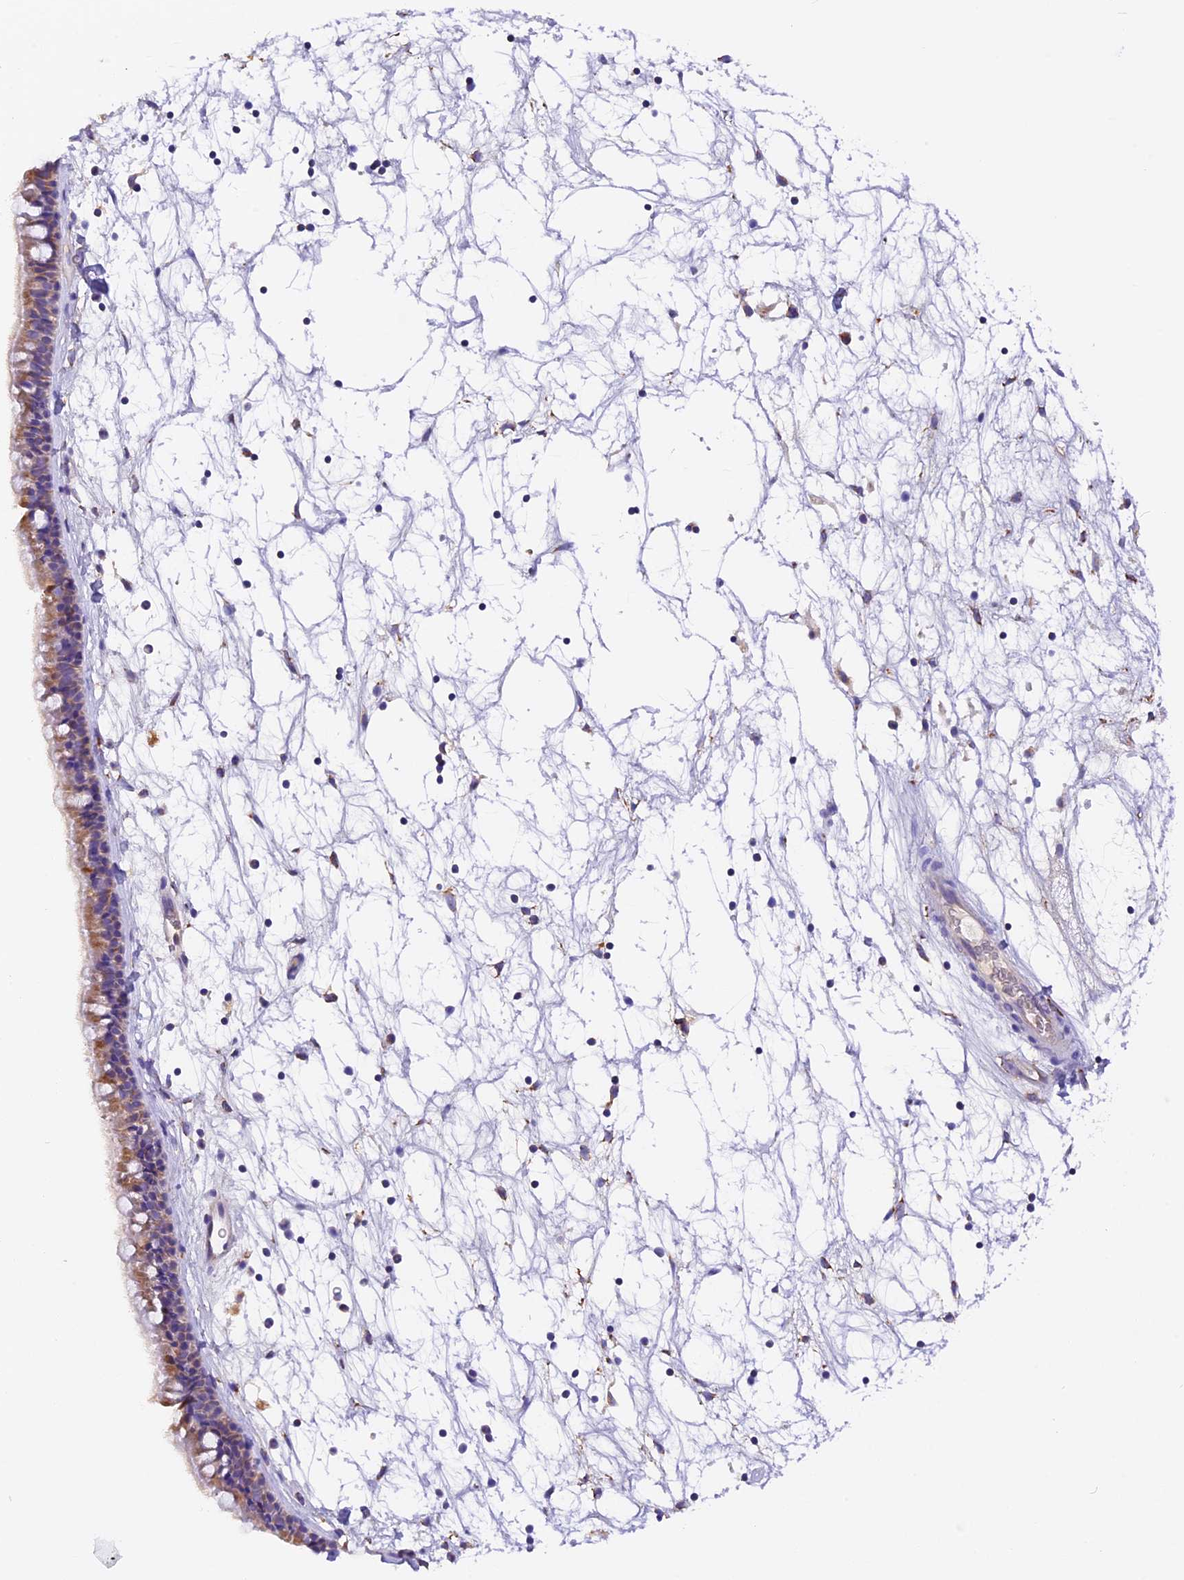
{"staining": {"intensity": "moderate", "quantity": "25%-75%", "location": "cytoplasmic/membranous"}, "tissue": "nasopharynx", "cell_type": "Respiratory epithelial cells", "image_type": "normal", "snomed": [{"axis": "morphology", "description": "Normal tissue, NOS"}, {"axis": "topography", "description": "Nasopharynx"}], "caption": "Moderate cytoplasmic/membranous positivity for a protein is identified in about 25%-75% of respiratory epithelial cells of unremarkable nasopharynx using immunohistochemistry (IHC).", "gene": "MGME1", "patient": {"sex": "male", "age": 64}}